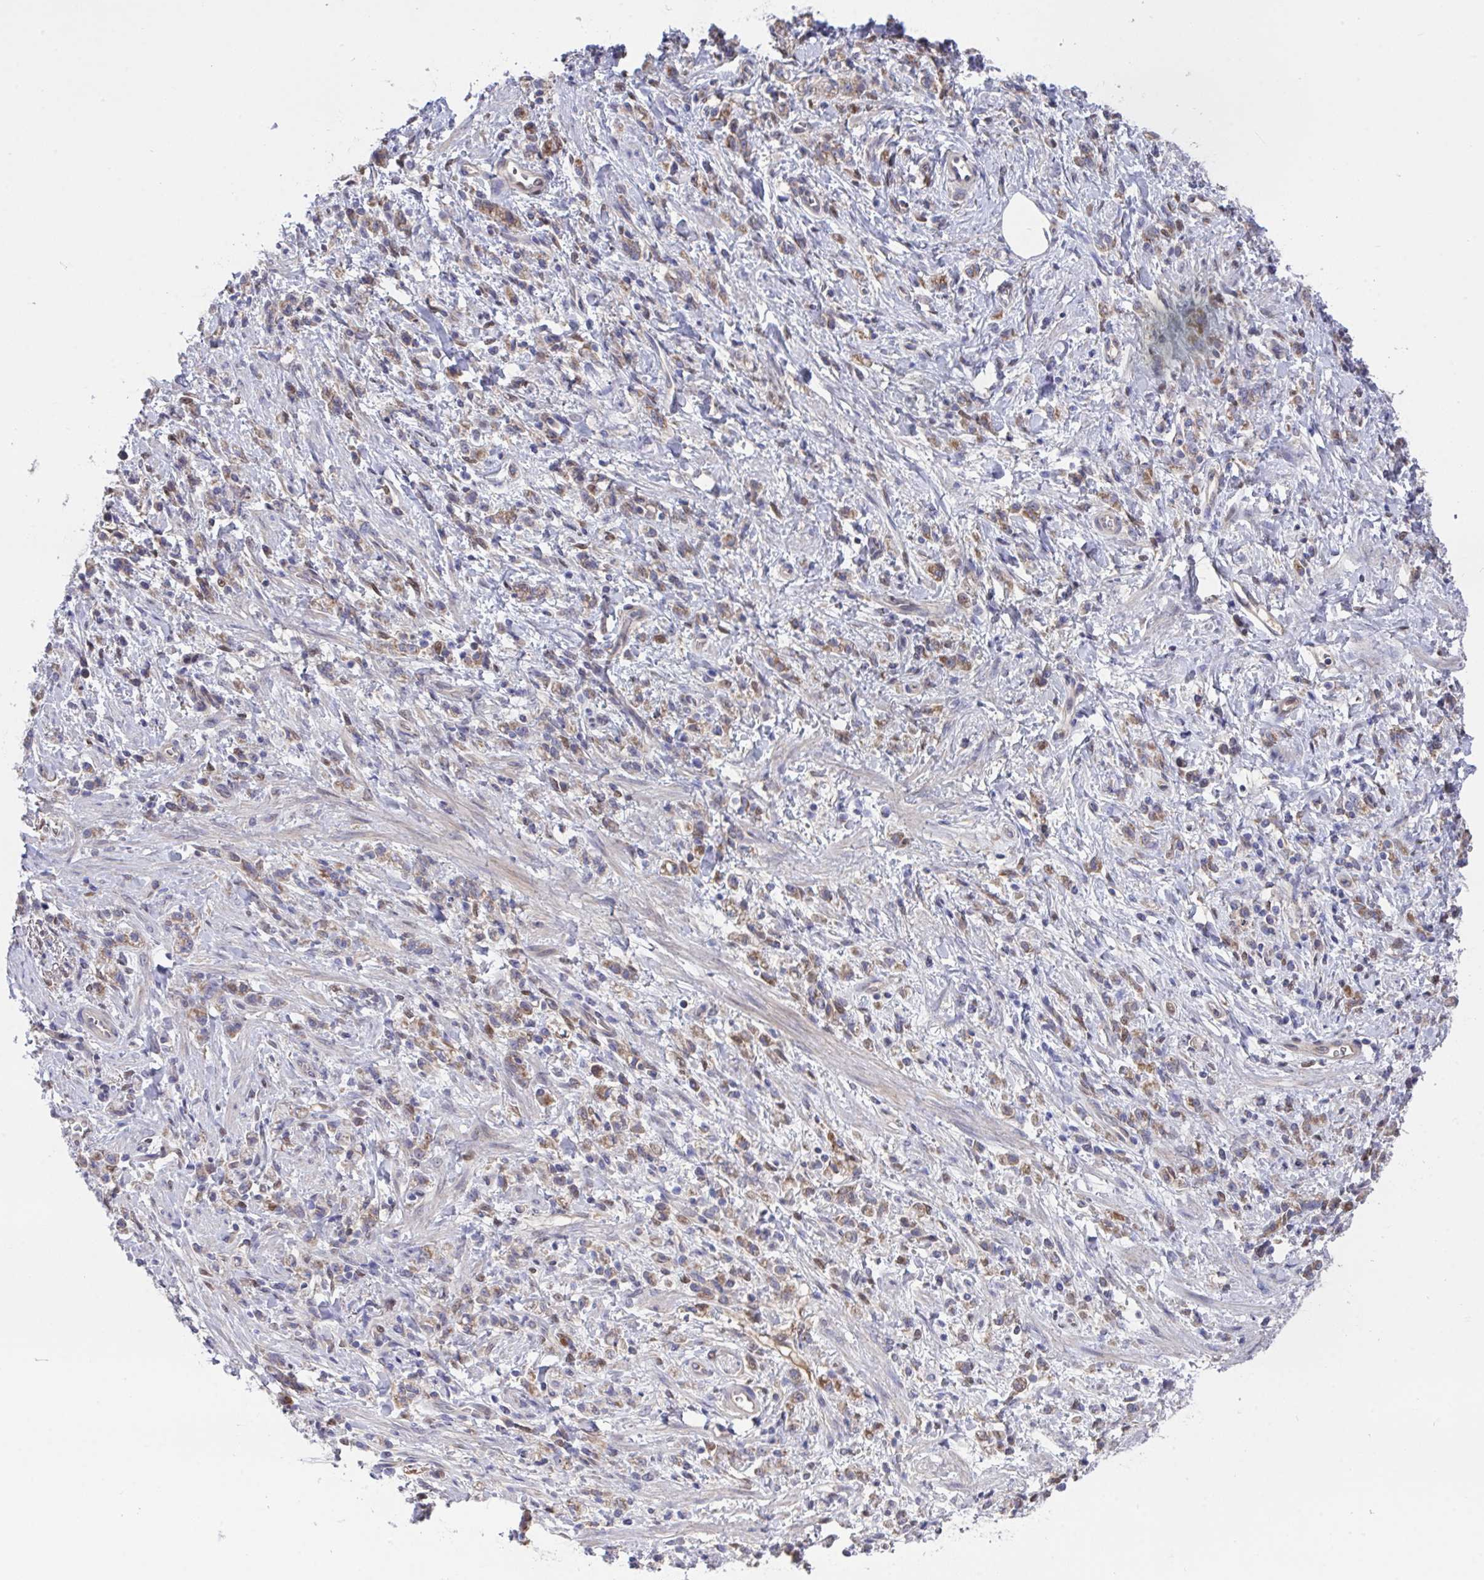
{"staining": {"intensity": "weak", "quantity": "25%-75%", "location": "cytoplasmic/membranous"}, "tissue": "stomach cancer", "cell_type": "Tumor cells", "image_type": "cancer", "snomed": [{"axis": "morphology", "description": "Adenocarcinoma, NOS"}, {"axis": "topography", "description": "Stomach"}], "caption": "A brown stain shows weak cytoplasmic/membranous staining of a protein in stomach cancer (adenocarcinoma) tumor cells.", "gene": "L3HYPDH", "patient": {"sex": "male", "age": 77}}